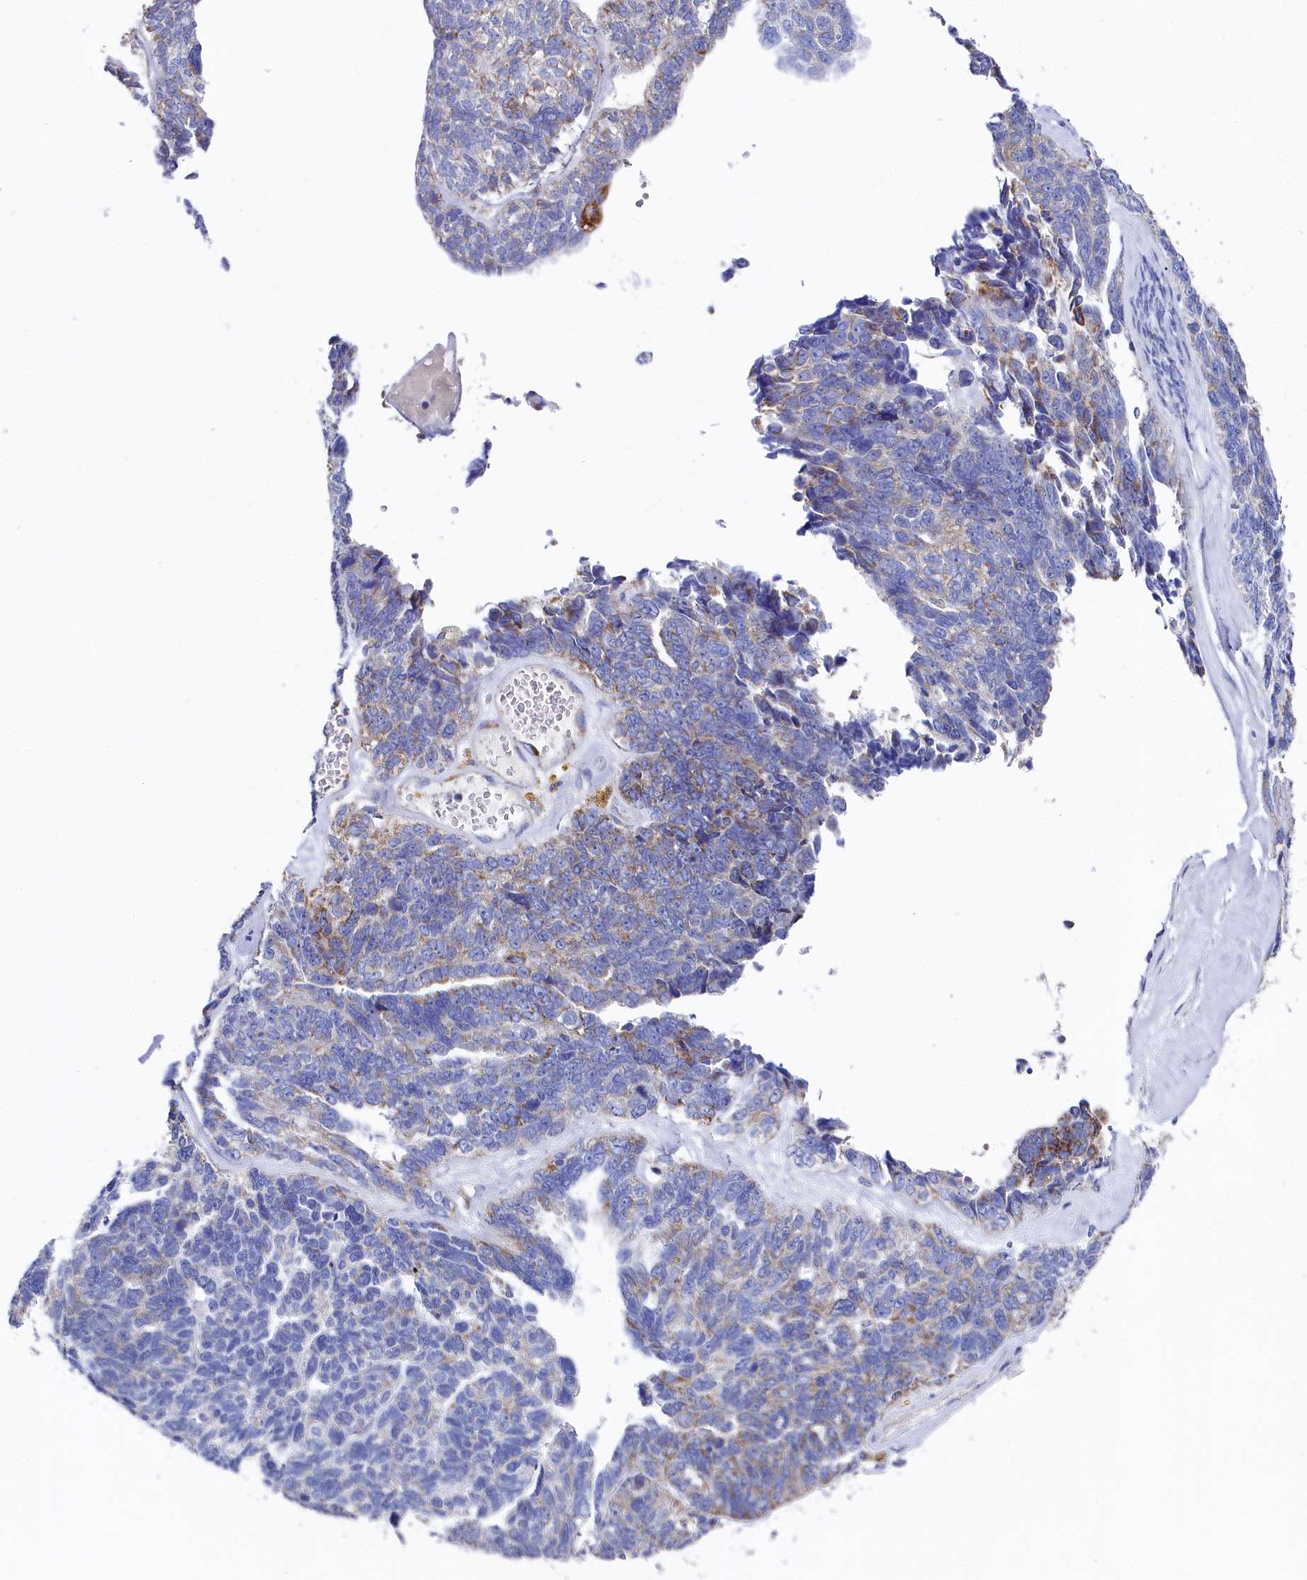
{"staining": {"intensity": "strong", "quantity": "<25%", "location": "cytoplasmic/membranous"}, "tissue": "ovarian cancer", "cell_type": "Tumor cells", "image_type": "cancer", "snomed": [{"axis": "morphology", "description": "Cystadenocarcinoma, serous, NOS"}, {"axis": "topography", "description": "Ovary"}], "caption": "Tumor cells display medium levels of strong cytoplasmic/membranous expression in approximately <25% of cells in human ovarian cancer (serous cystadenocarcinoma).", "gene": "MMAB", "patient": {"sex": "female", "age": 79}}